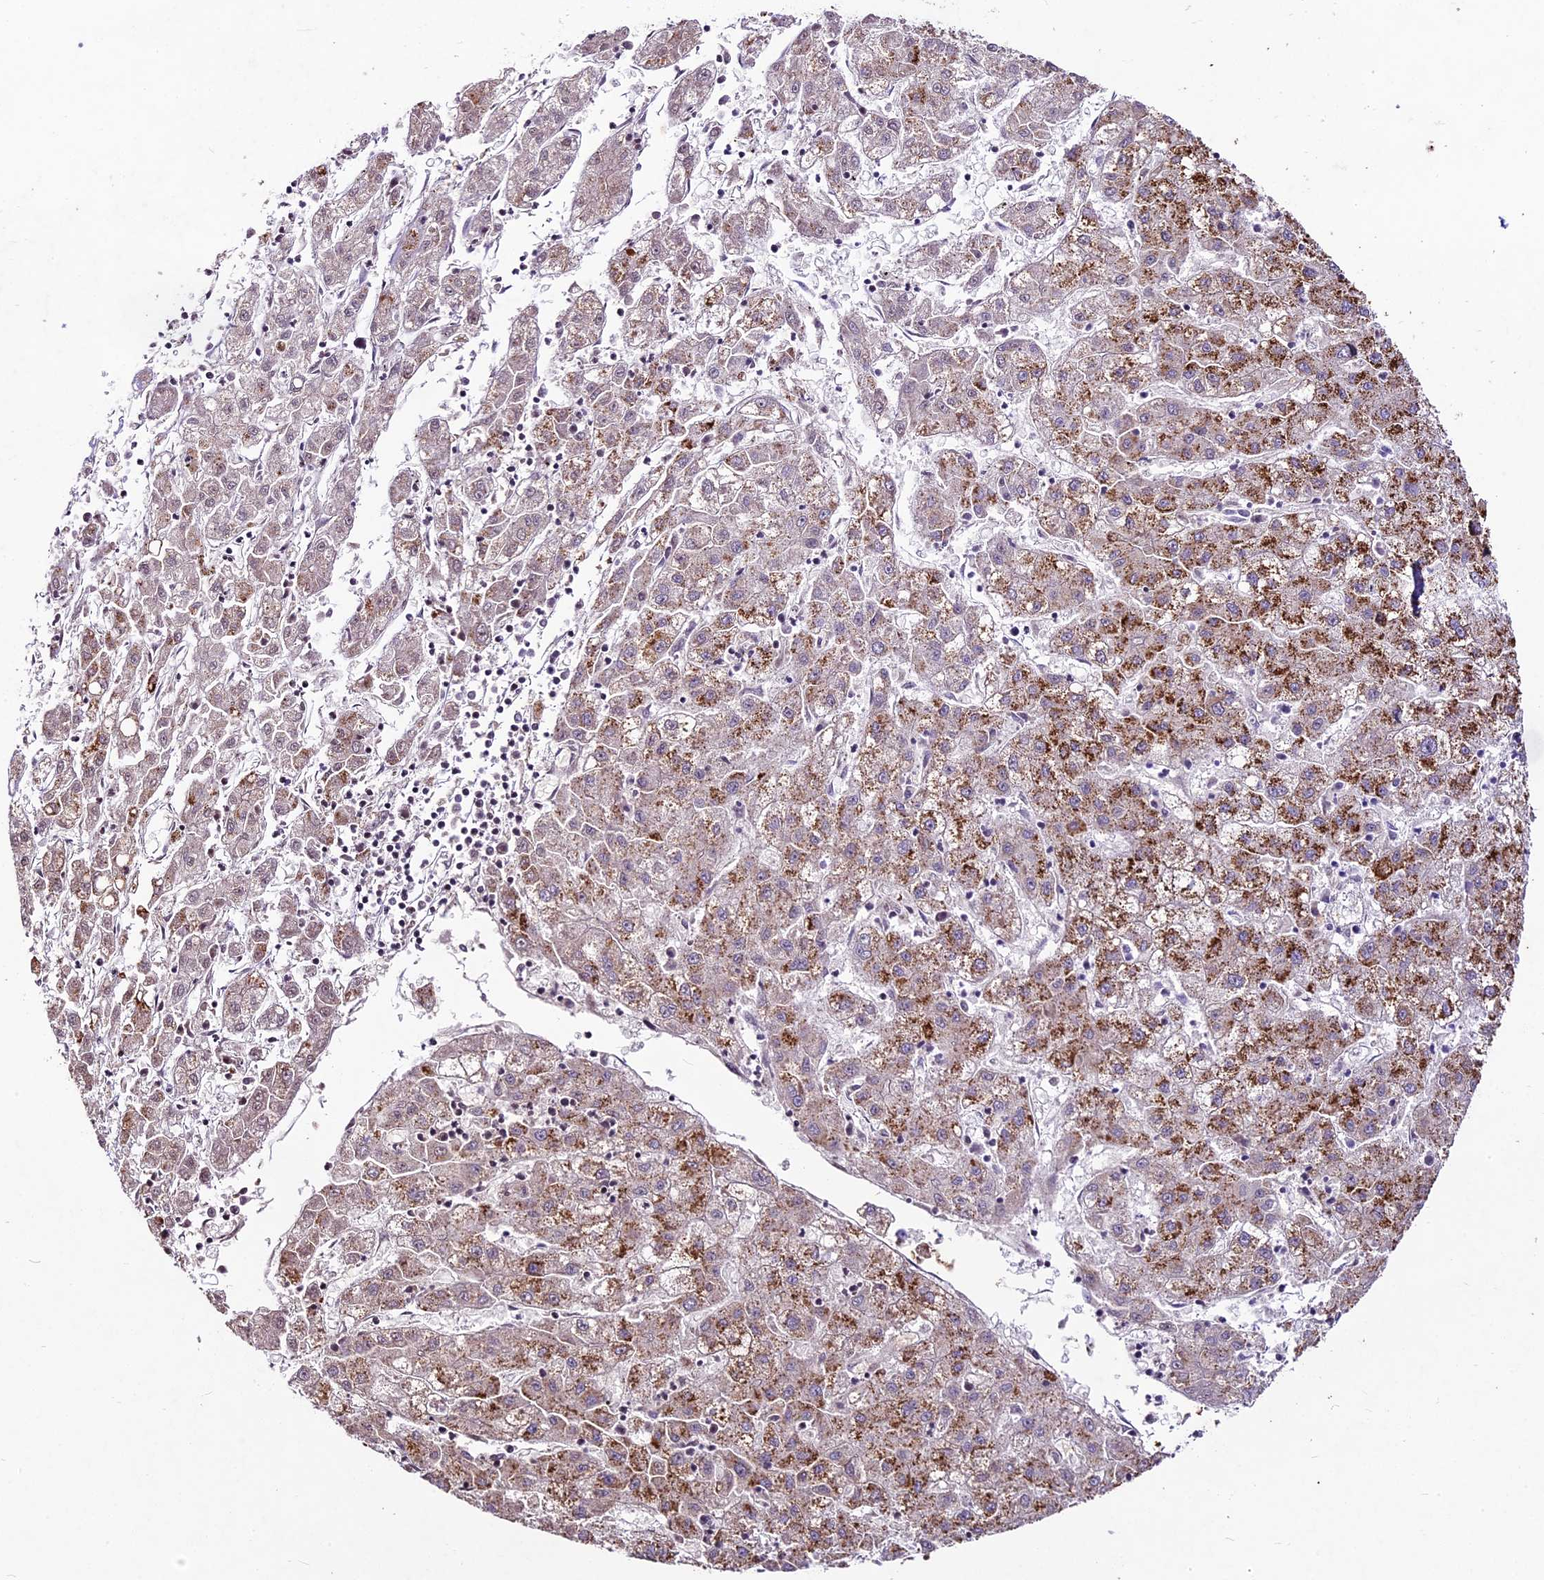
{"staining": {"intensity": "strong", "quantity": "25%-75%", "location": "cytoplasmic/membranous"}, "tissue": "liver cancer", "cell_type": "Tumor cells", "image_type": "cancer", "snomed": [{"axis": "morphology", "description": "Carcinoma, Hepatocellular, NOS"}, {"axis": "topography", "description": "Liver"}], "caption": "Liver cancer was stained to show a protein in brown. There is high levels of strong cytoplasmic/membranous expression in about 25%-75% of tumor cells.", "gene": "SUSD3", "patient": {"sex": "male", "age": 72}}